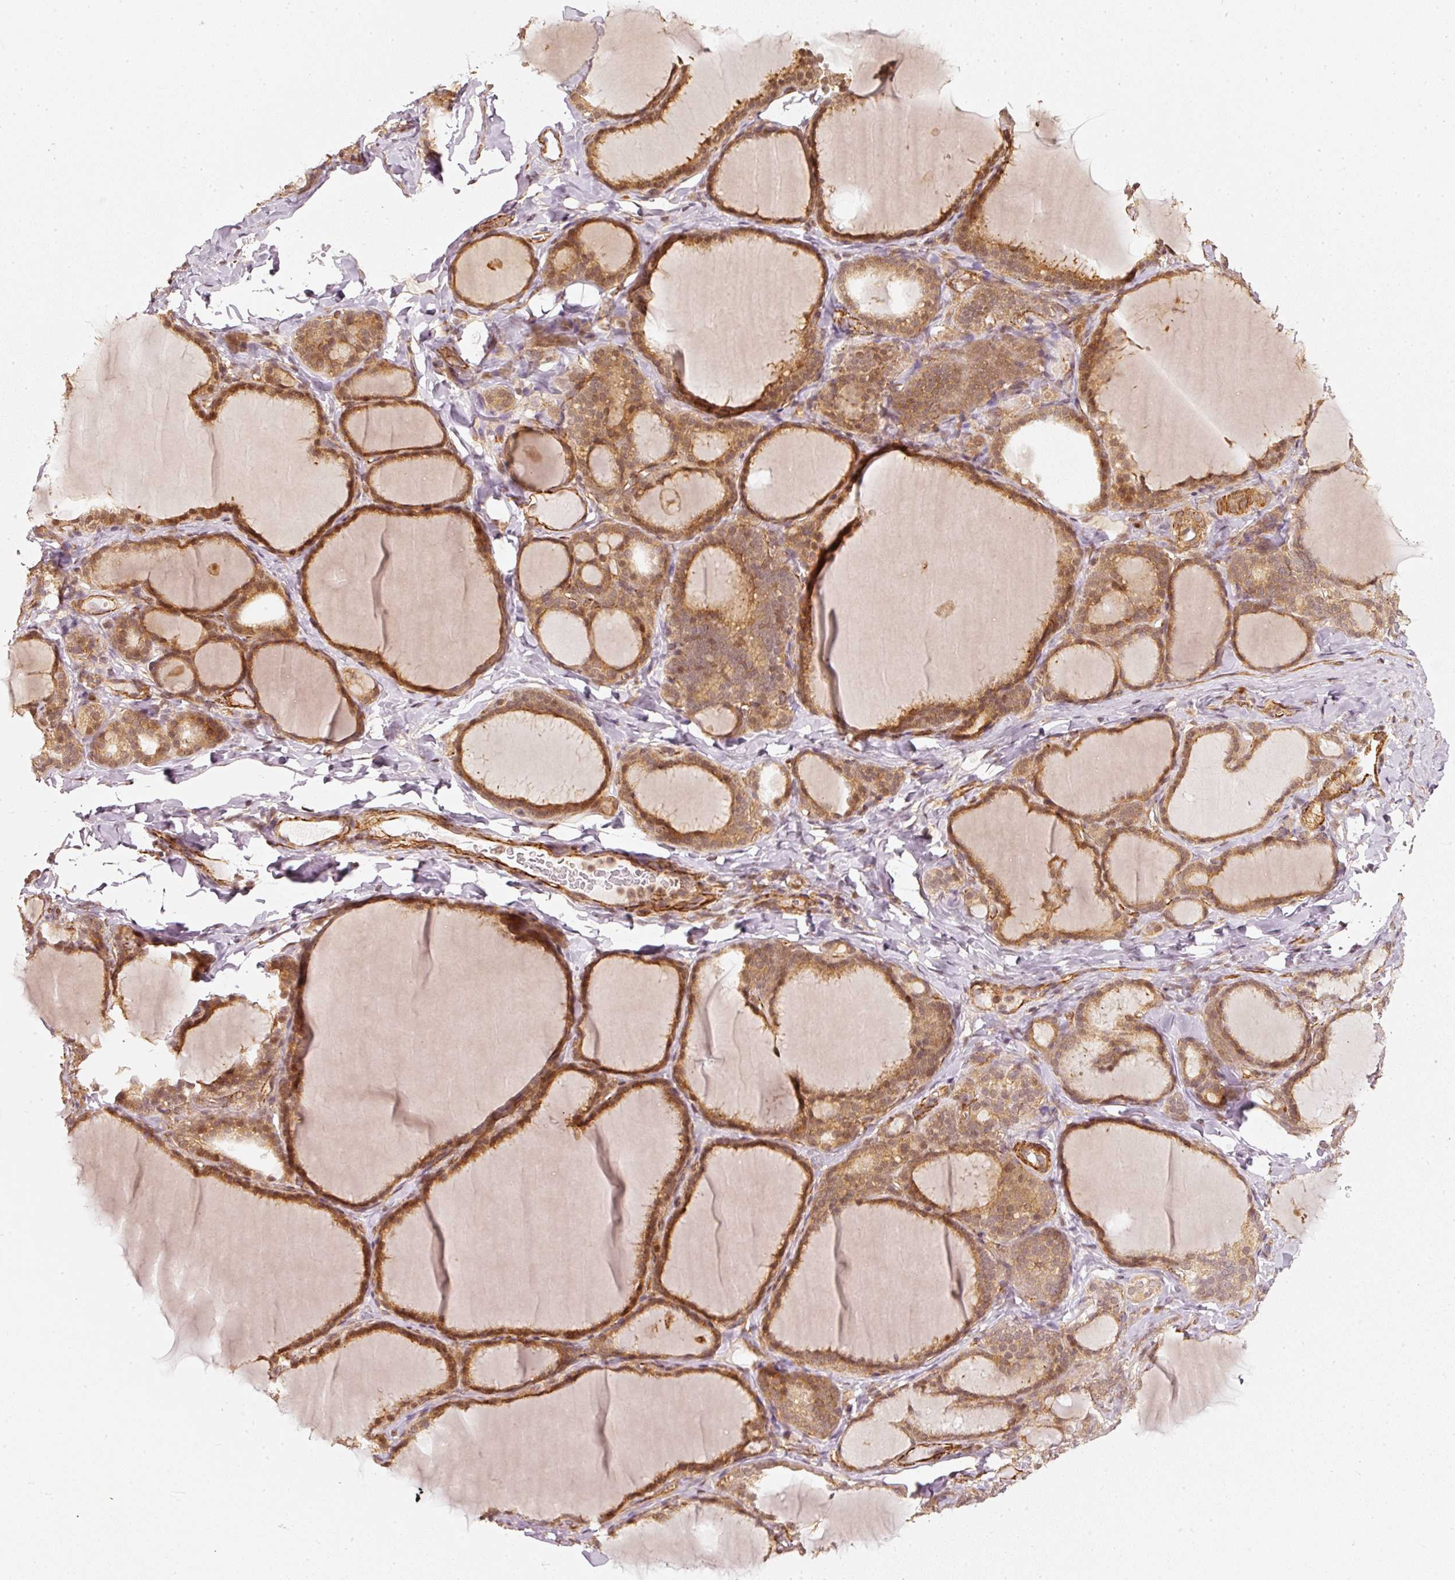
{"staining": {"intensity": "moderate", "quantity": ">75%", "location": "cytoplasmic/membranous,nuclear"}, "tissue": "thyroid gland", "cell_type": "Glandular cells", "image_type": "normal", "snomed": [{"axis": "morphology", "description": "Normal tissue, NOS"}, {"axis": "topography", "description": "Thyroid gland"}], "caption": "Immunohistochemical staining of unremarkable thyroid gland demonstrates >75% levels of moderate cytoplasmic/membranous,nuclear protein staining in approximately >75% of glandular cells.", "gene": "PSMD1", "patient": {"sex": "female", "age": 31}}